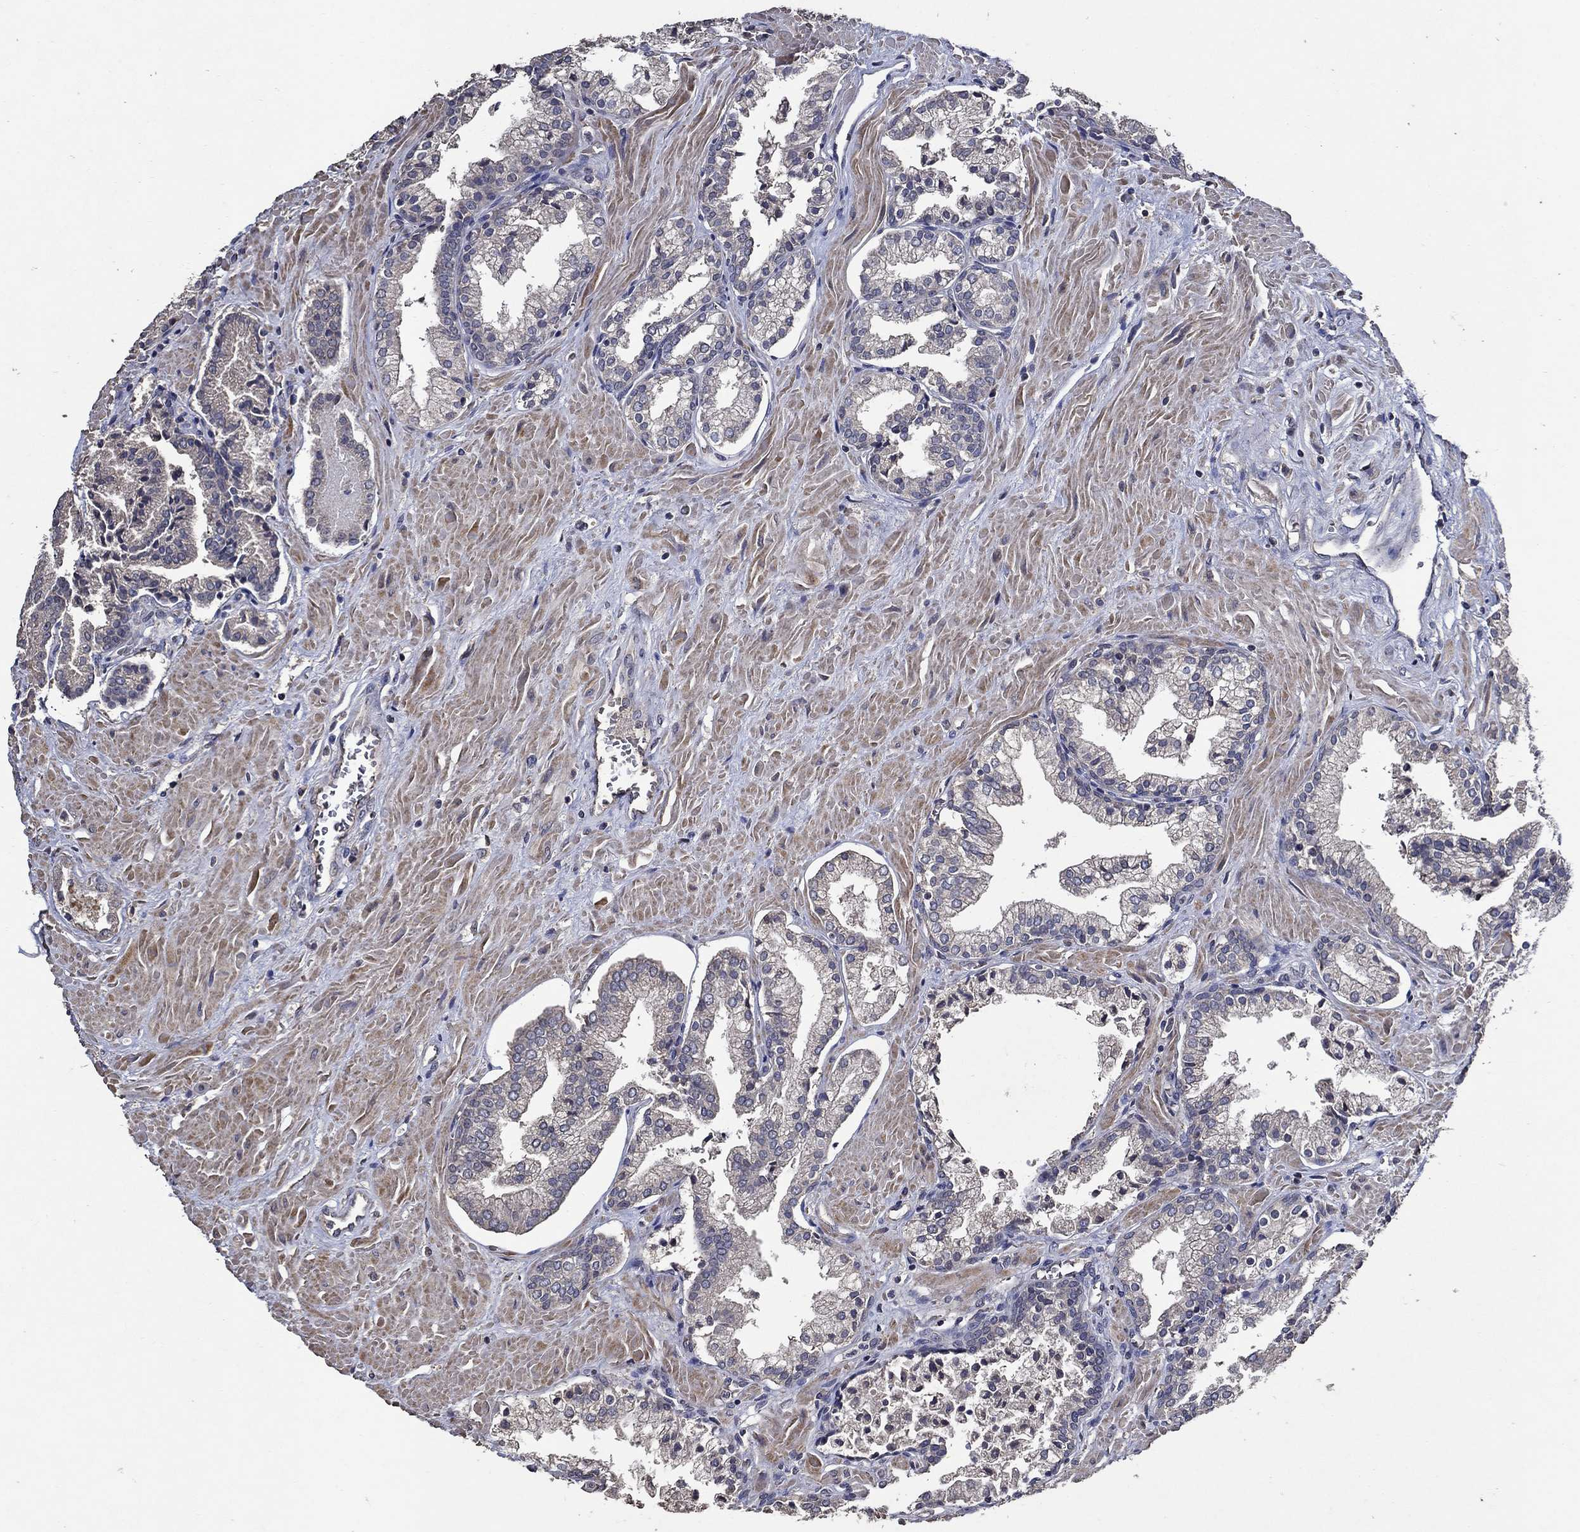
{"staining": {"intensity": "negative", "quantity": "none", "location": "none"}, "tissue": "prostate cancer", "cell_type": "Tumor cells", "image_type": "cancer", "snomed": [{"axis": "morphology", "description": "Adenocarcinoma, NOS"}, {"axis": "topography", "description": "Prostate and seminal vesicle, NOS"}, {"axis": "topography", "description": "Prostate"}], "caption": "This micrograph is of prostate cancer stained with IHC to label a protein in brown with the nuclei are counter-stained blue. There is no expression in tumor cells. Brightfield microscopy of immunohistochemistry (IHC) stained with DAB (brown) and hematoxylin (blue), captured at high magnification.", "gene": "HAP1", "patient": {"sex": "male", "age": 44}}